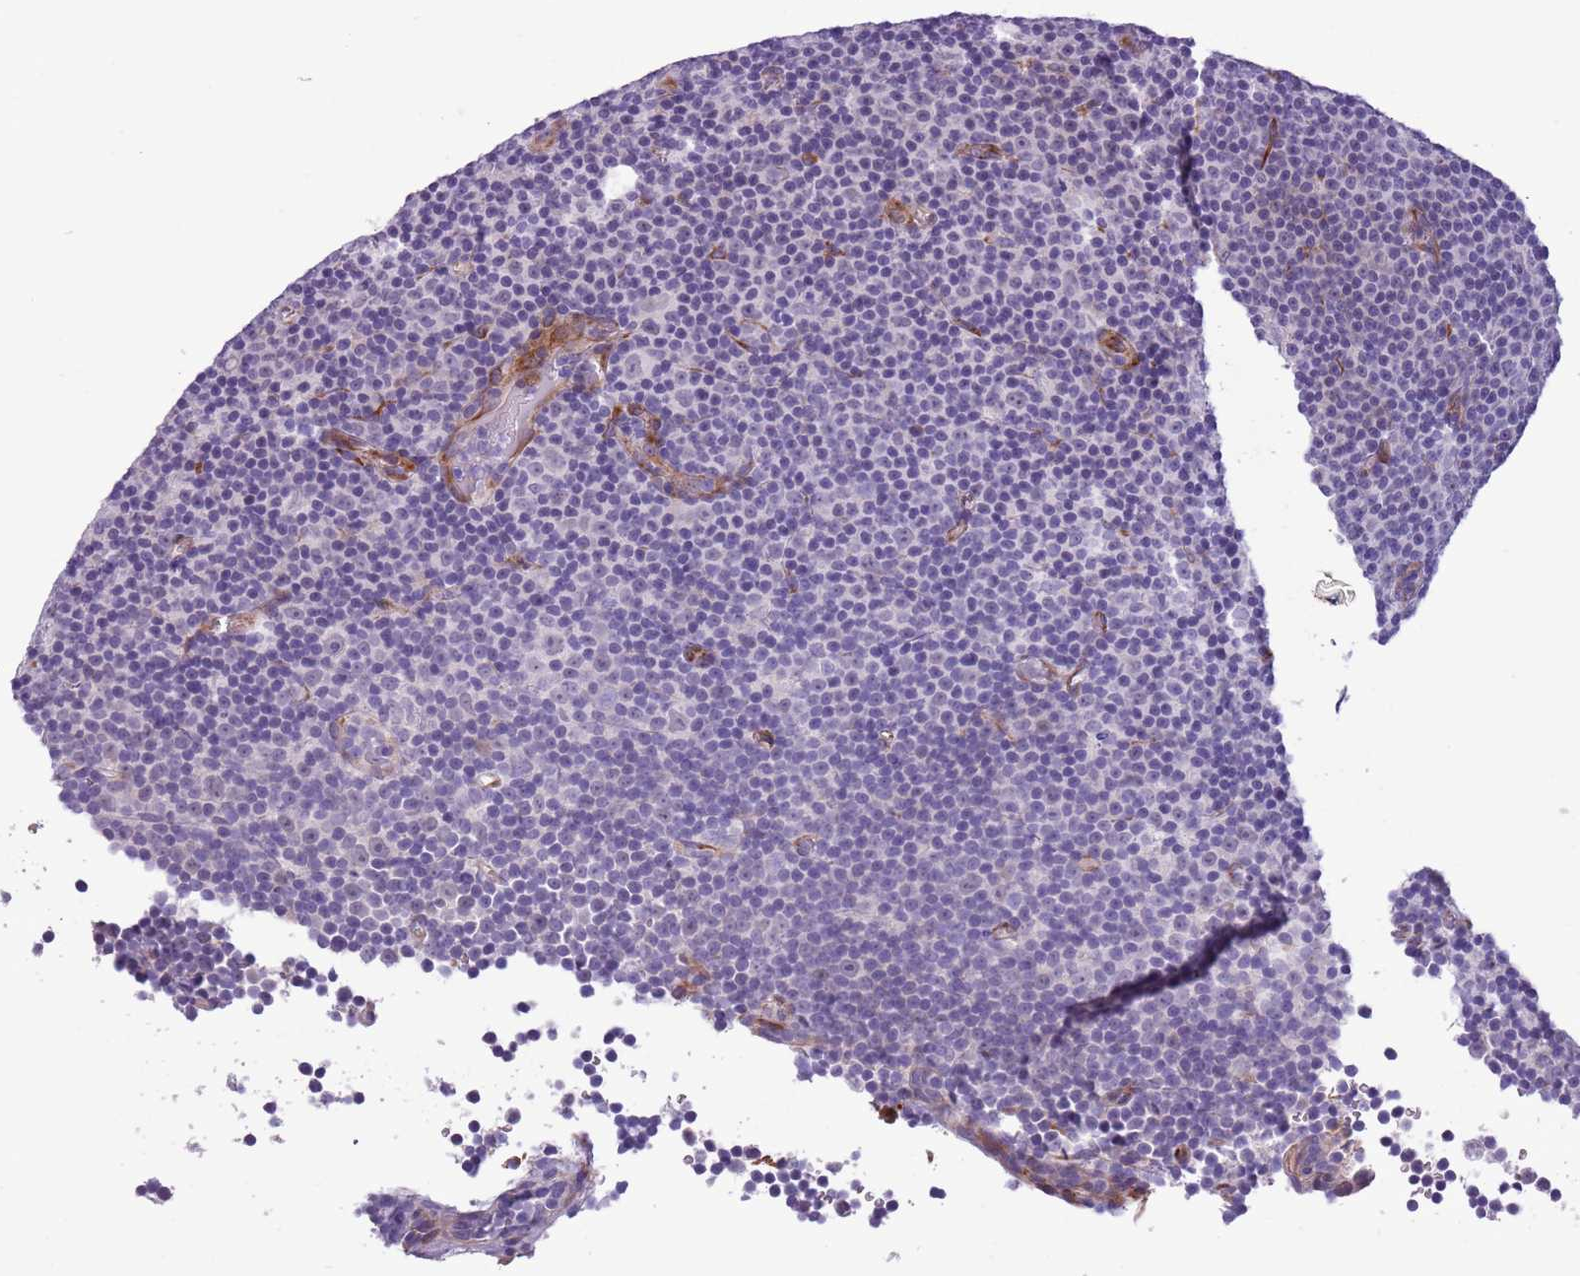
{"staining": {"intensity": "negative", "quantity": "none", "location": "none"}, "tissue": "lymphoma", "cell_type": "Tumor cells", "image_type": "cancer", "snomed": [{"axis": "morphology", "description": "Malignant lymphoma, non-Hodgkin's type, Low grade"}, {"axis": "topography", "description": "Lymph node"}], "caption": "IHC of human malignant lymphoma, non-Hodgkin's type (low-grade) reveals no positivity in tumor cells.", "gene": "MRPL32", "patient": {"sex": "female", "age": 67}}